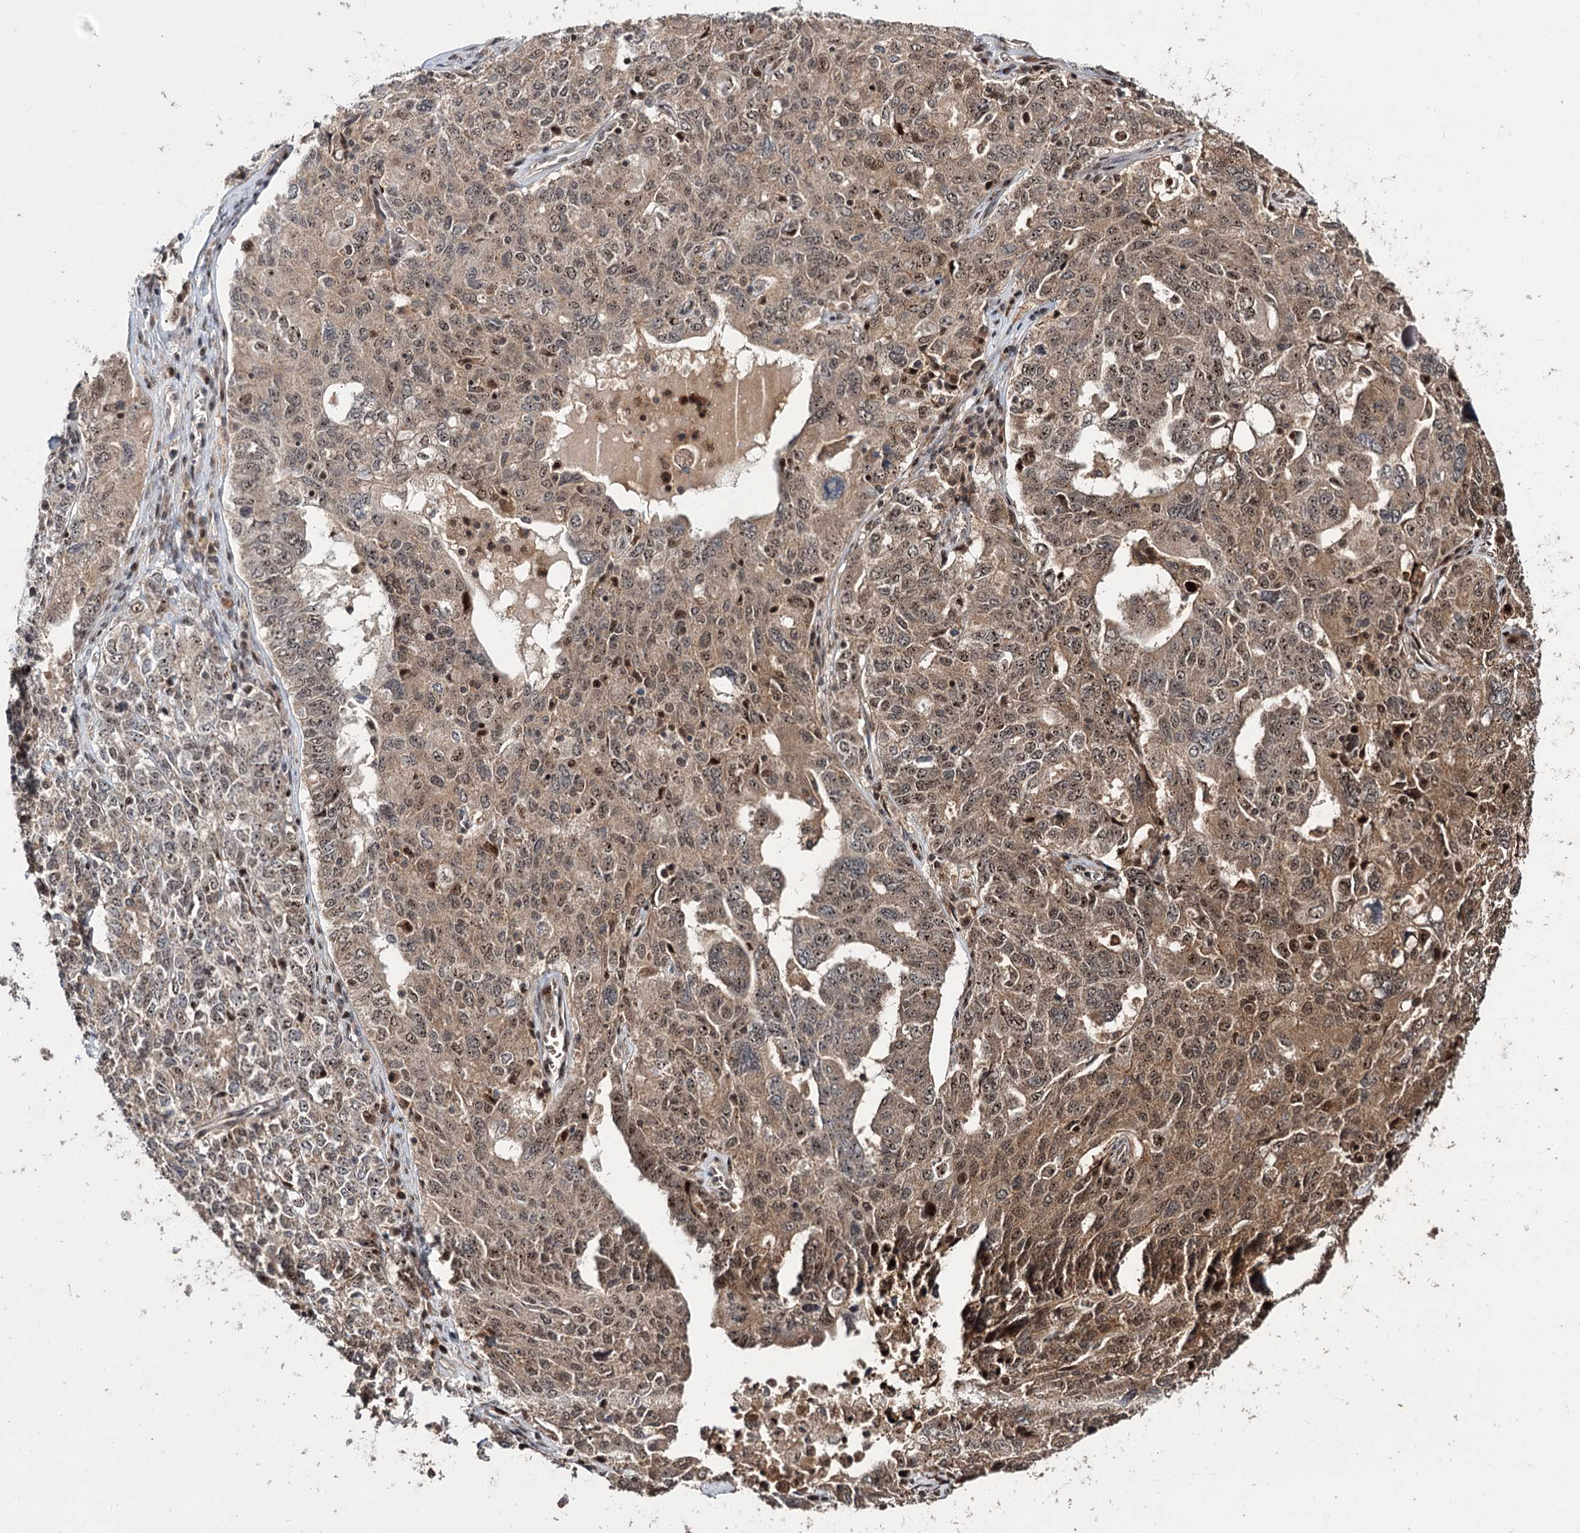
{"staining": {"intensity": "moderate", "quantity": ">75%", "location": "cytoplasmic/membranous,nuclear"}, "tissue": "ovarian cancer", "cell_type": "Tumor cells", "image_type": "cancer", "snomed": [{"axis": "morphology", "description": "Carcinoma, endometroid"}, {"axis": "topography", "description": "Ovary"}], "caption": "Approximately >75% of tumor cells in ovarian cancer (endometroid carcinoma) display moderate cytoplasmic/membranous and nuclear protein expression as visualized by brown immunohistochemical staining.", "gene": "MKNK2", "patient": {"sex": "female", "age": 62}}